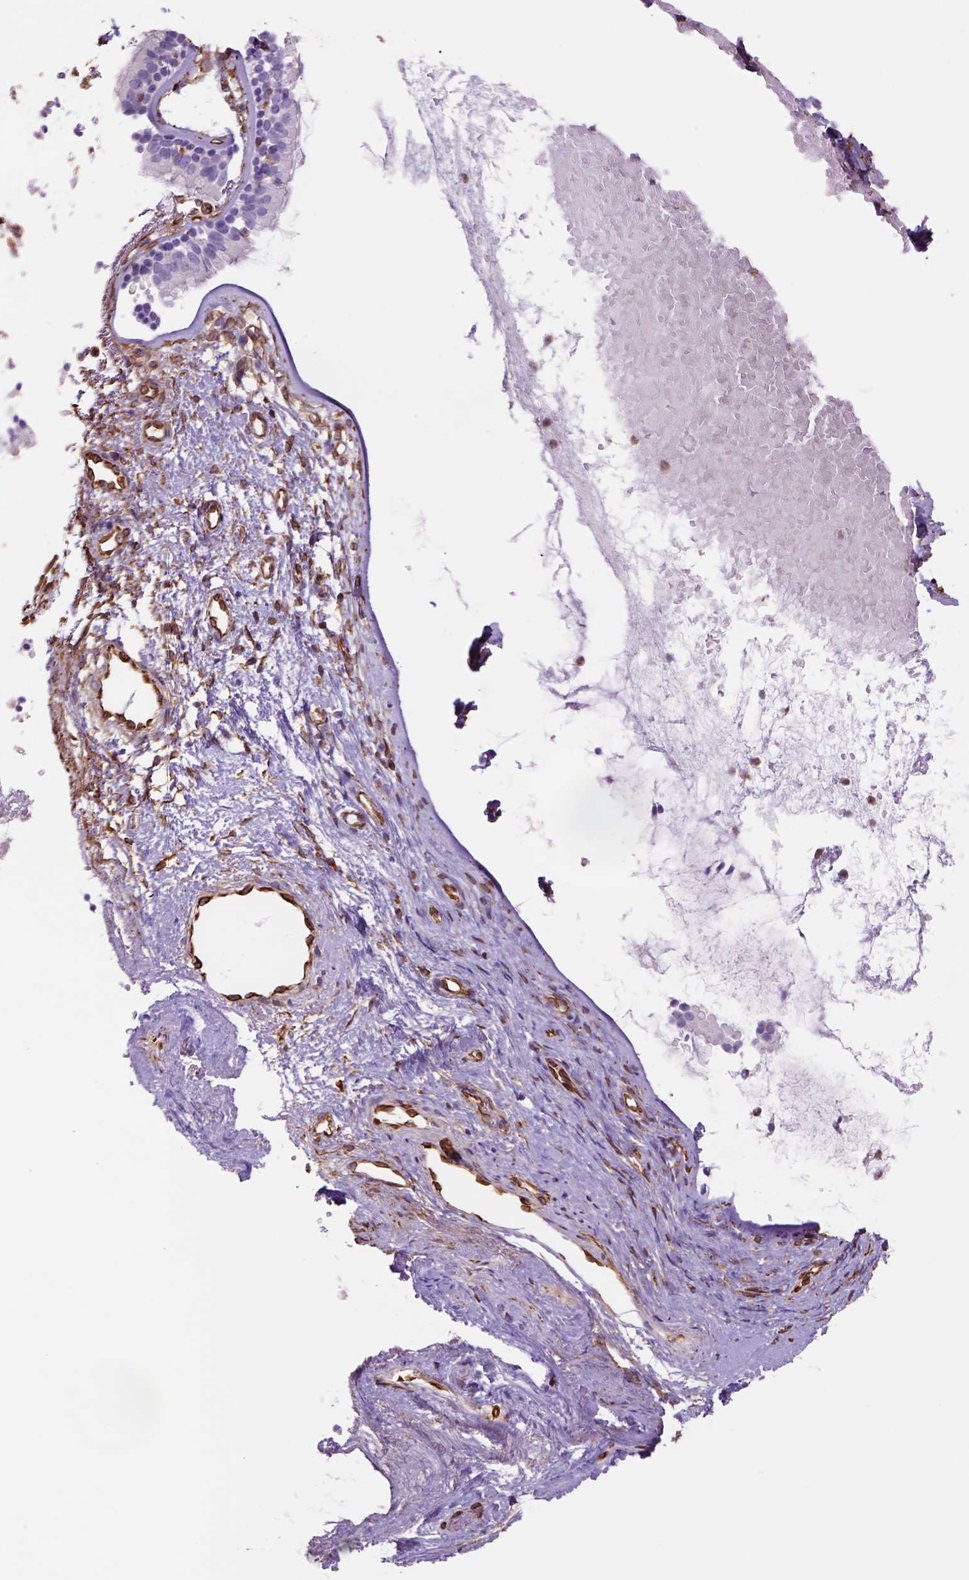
{"staining": {"intensity": "weak", "quantity": "25%-75%", "location": "none"}, "tissue": "nasopharynx", "cell_type": "Respiratory epithelial cells", "image_type": "normal", "snomed": [{"axis": "morphology", "description": "Normal tissue, NOS"}, {"axis": "topography", "description": "Nasopharynx"}], "caption": "IHC of benign nasopharynx displays low levels of weak None expression in approximately 25%-75% of respiratory epithelial cells. Nuclei are stained in blue.", "gene": "ZZZ3", "patient": {"sex": "male", "age": 58}}